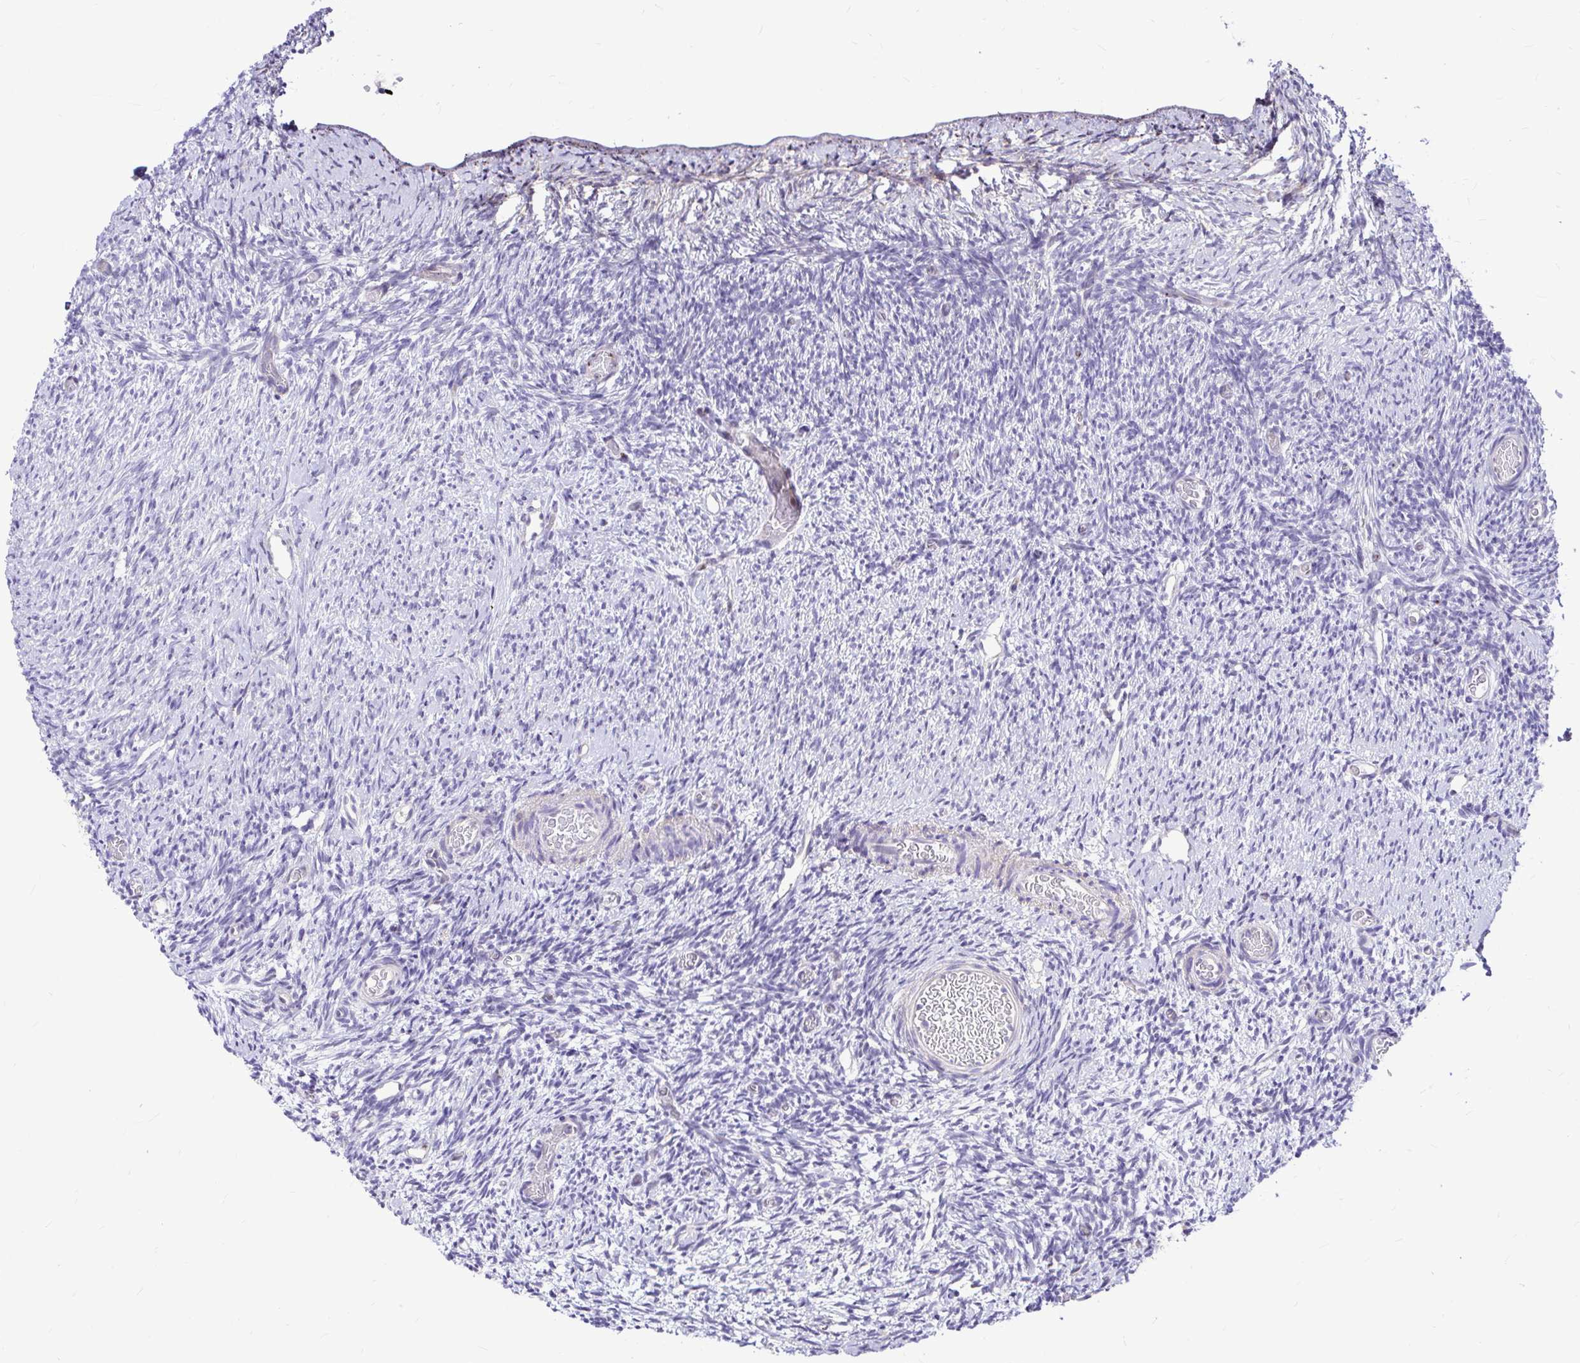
{"staining": {"intensity": "negative", "quantity": "none", "location": "none"}, "tissue": "ovary", "cell_type": "Ovarian stroma cells", "image_type": "normal", "snomed": [{"axis": "morphology", "description": "Normal tissue, NOS"}, {"axis": "topography", "description": "Ovary"}], "caption": "DAB immunohistochemical staining of unremarkable human ovary demonstrates no significant positivity in ovarian stroma cells. (Brightfield microscopy of DAB (3,3'-diaminobenzidine) IHC at high magnification).", "gene": "GABBR2", "patient": {"sex": "female", "age": 39}}